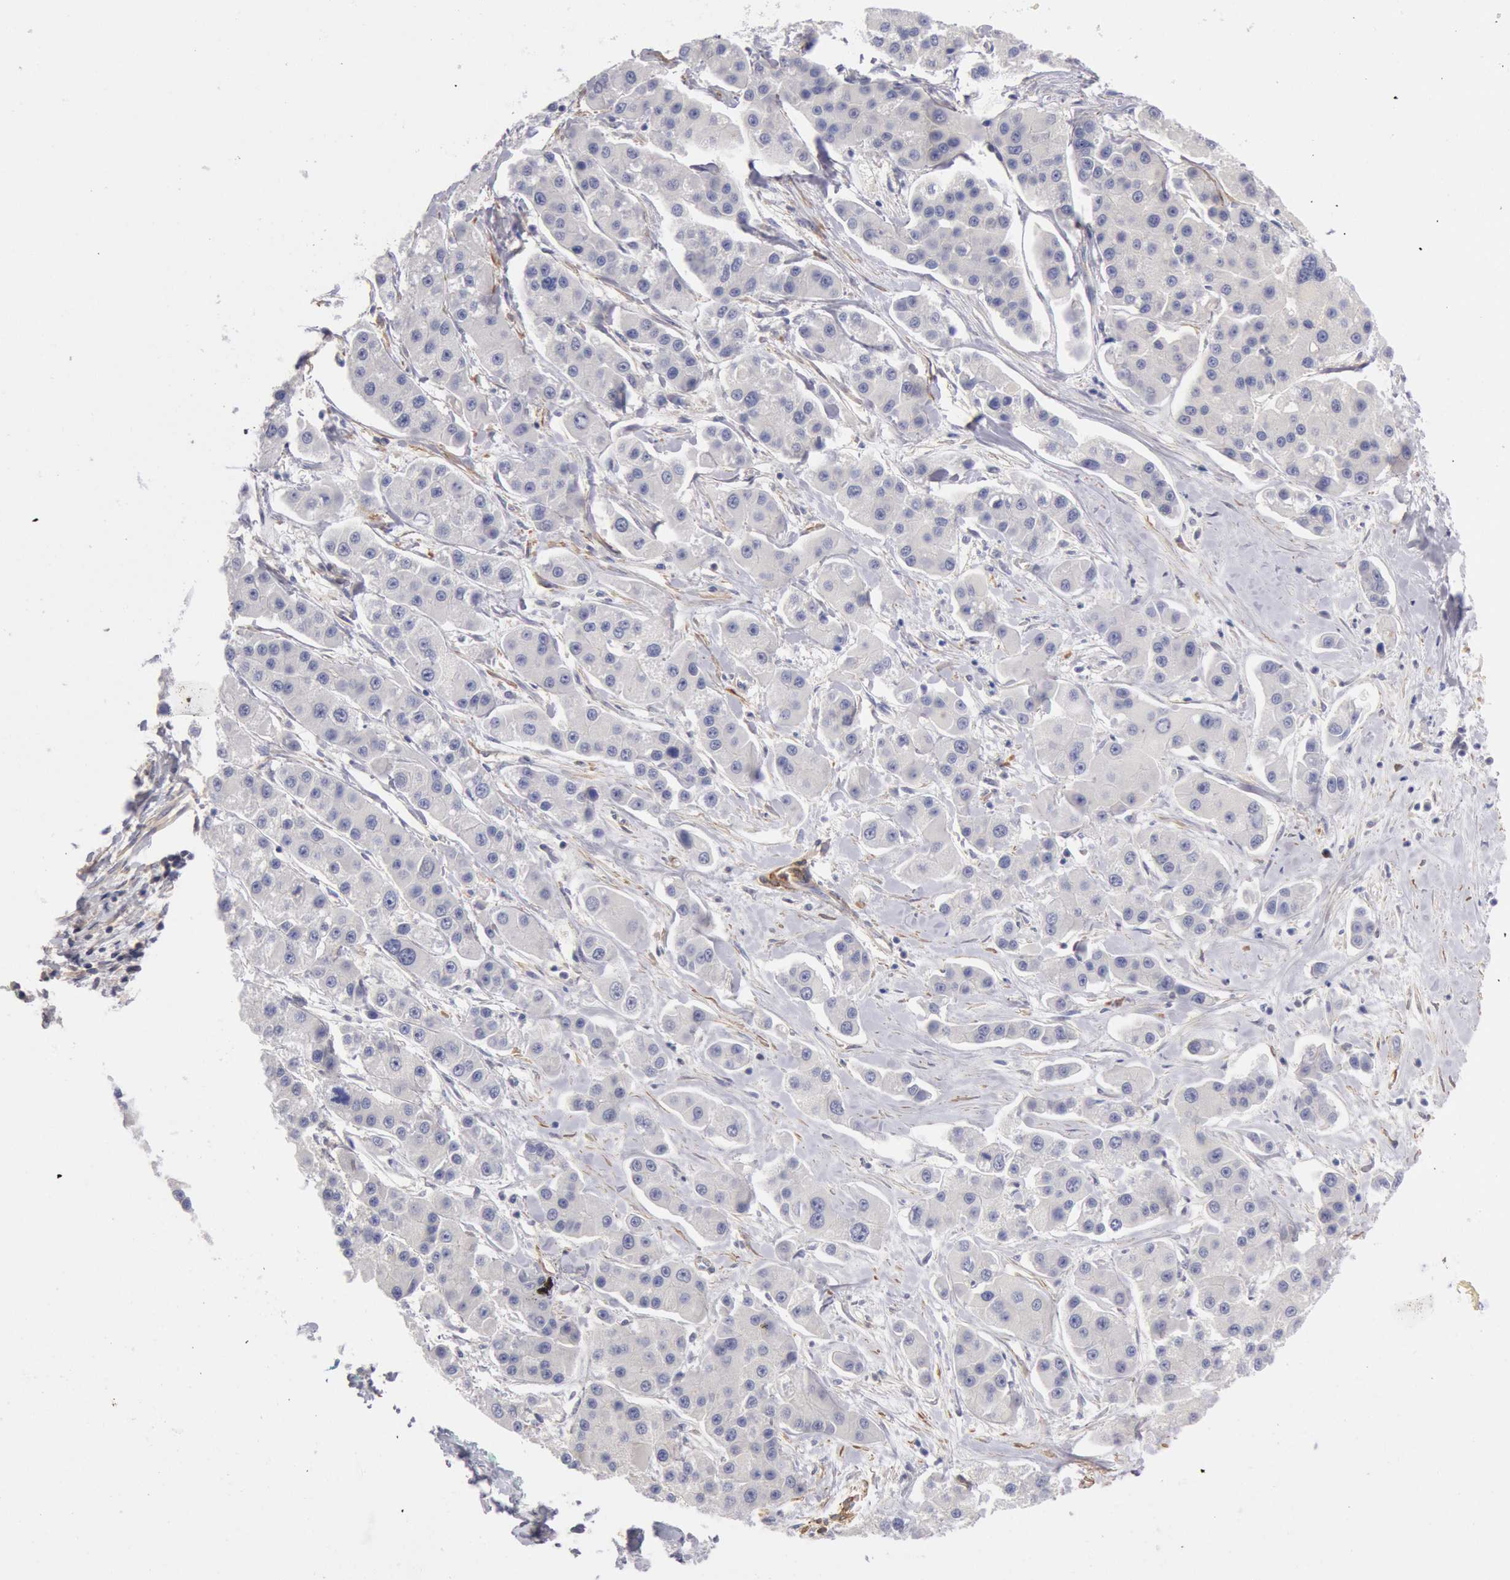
{"staining": {"intensity": "negative", "quantity": "none", "location": "none"}, "tissue": "liver cancer", "cell_type": "Tumor cells", "image_type": "cancer", "snomed": [{"axis": "morphology", "description": "Carcinoma, Hepatocellular, NOS"}, {"axis": "topography", "description": "Liver"}], "caption": "IHC of human hepatocellular carcinoma (liver) exhibits no positivity in tumor cells. (DAB IHC visualized using brightfield microscopy, high magnification).", "gene": "TMED8", "patient": {"sex": "female", "age": 85}}